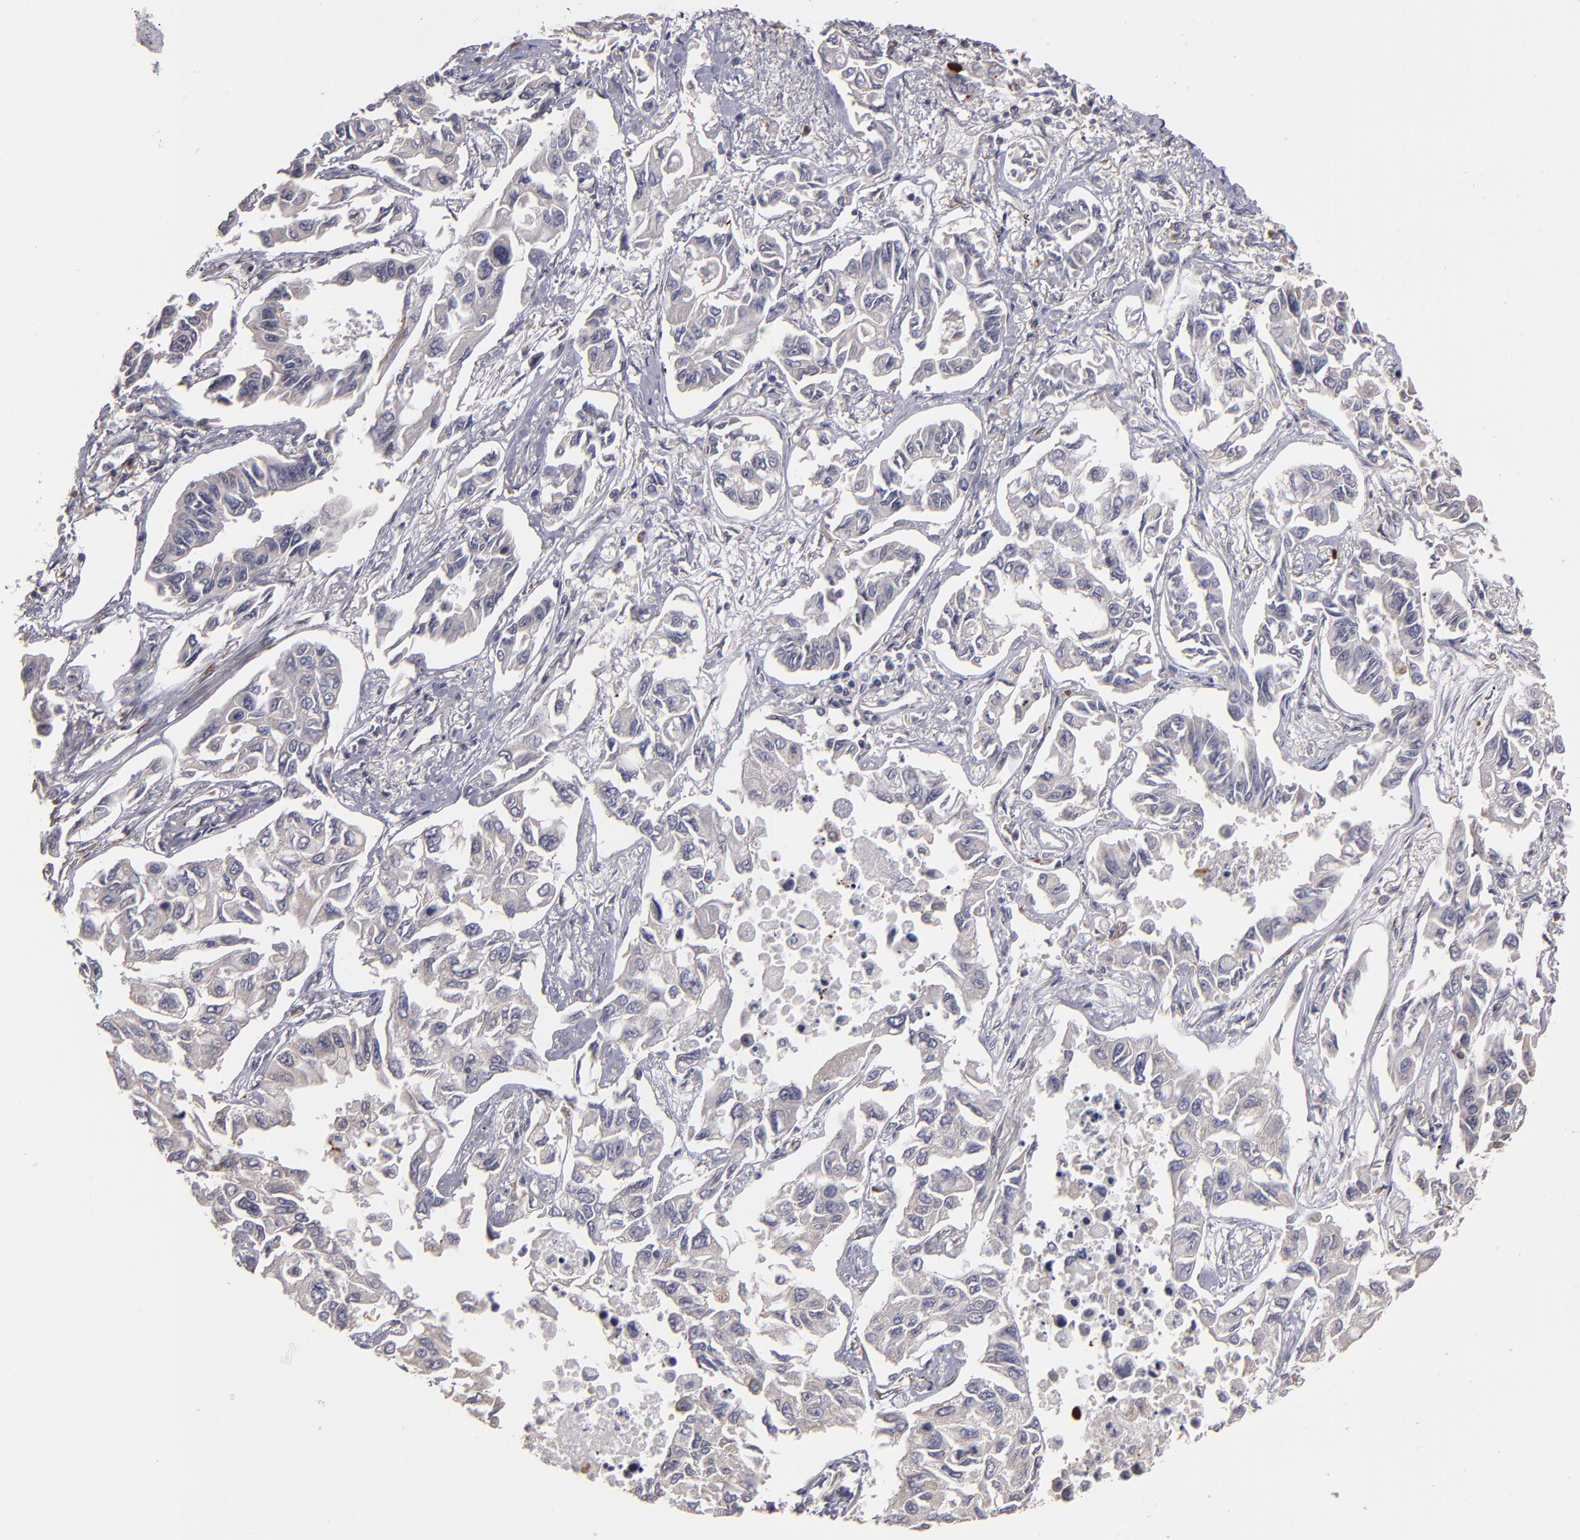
{"staining": {"intensity": "negative", "quantity": "none", "location": "none"}, "tissue": "lung cancer", "cell_type": "Tumor cells", "image_type": "cancer", "snomed": [{"axis": "morphology", "description": "Adenocarcinoma, NOS"}, {"axis": "topography", "description": "Lung"}], "caption": "There is no significant staining in tumor cells of adenocarcinoma (lung).", "gene": "CASP1", "patient": {"sex": "male", "age": 64}}